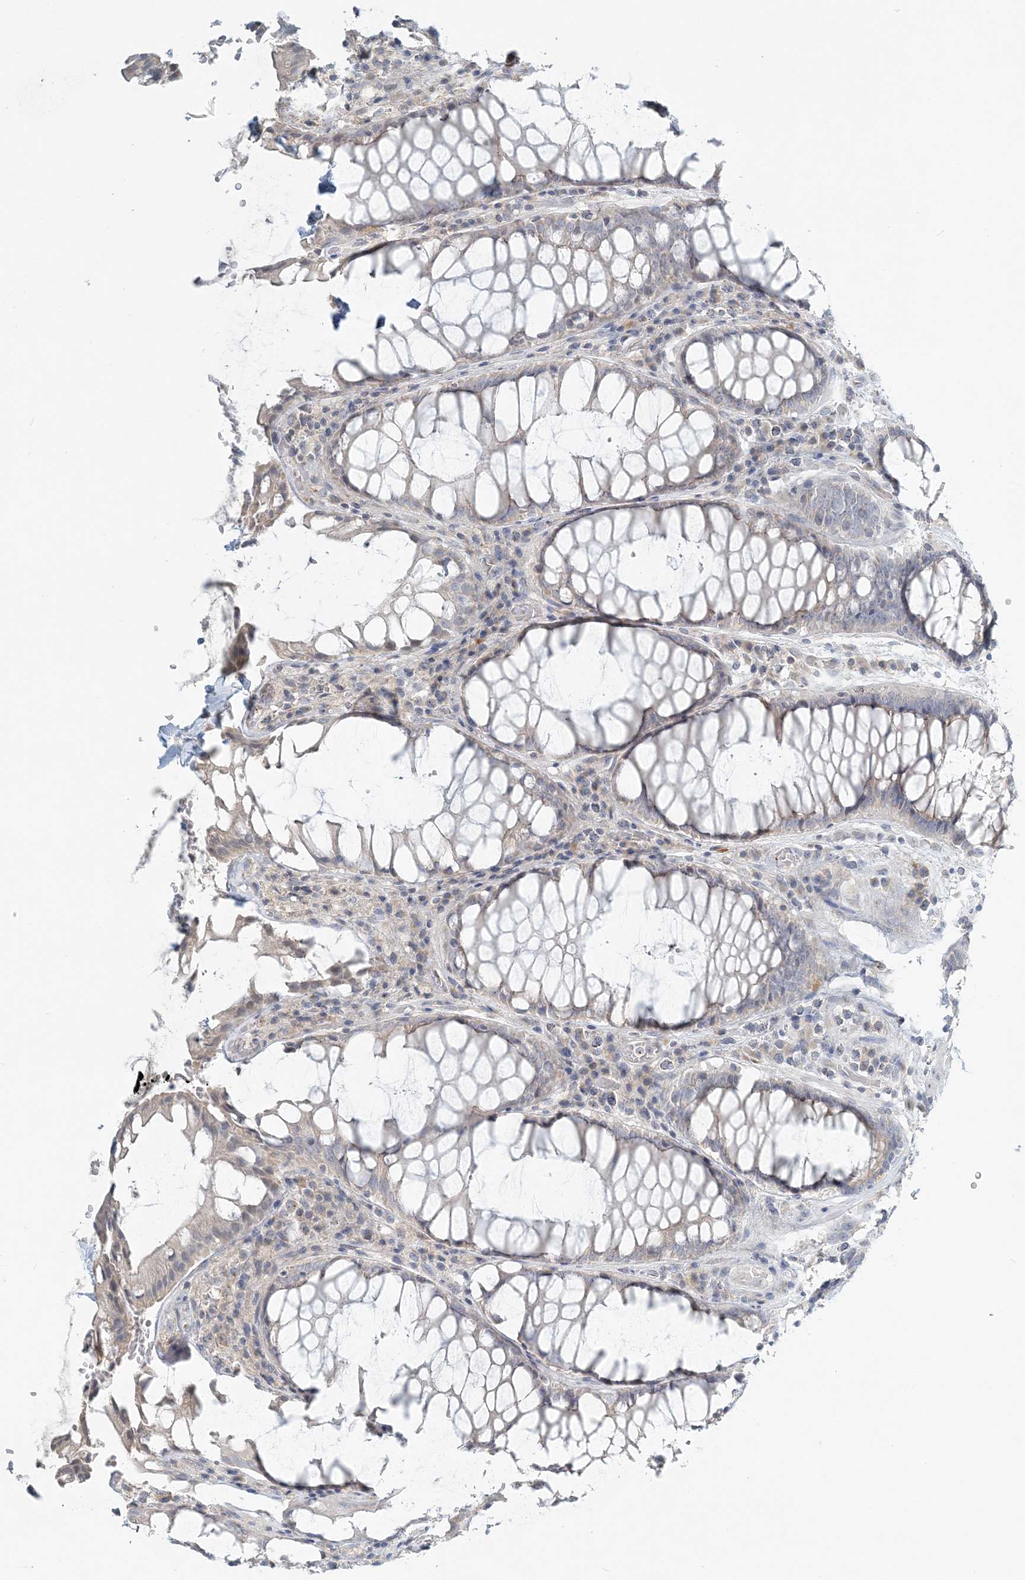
{"staining": {"intensity": "weak", "quantity": "<25%", "location": "cytoplasmic/membranous"}, "tissue": "rectum", "cell_type": "Glandular cells", "image_type": "normal", "snomed": [{"axis": "morphology", "description": "Normal tissue, NOS"}, {"axis": "topography", "description": "Rectum"}], "caption": "Immunohistochemical staining of normal rectum reveals no significant expression in glandular cells.", "gene": "NAA11", "patient": {"sex": "male", "age": 64}}